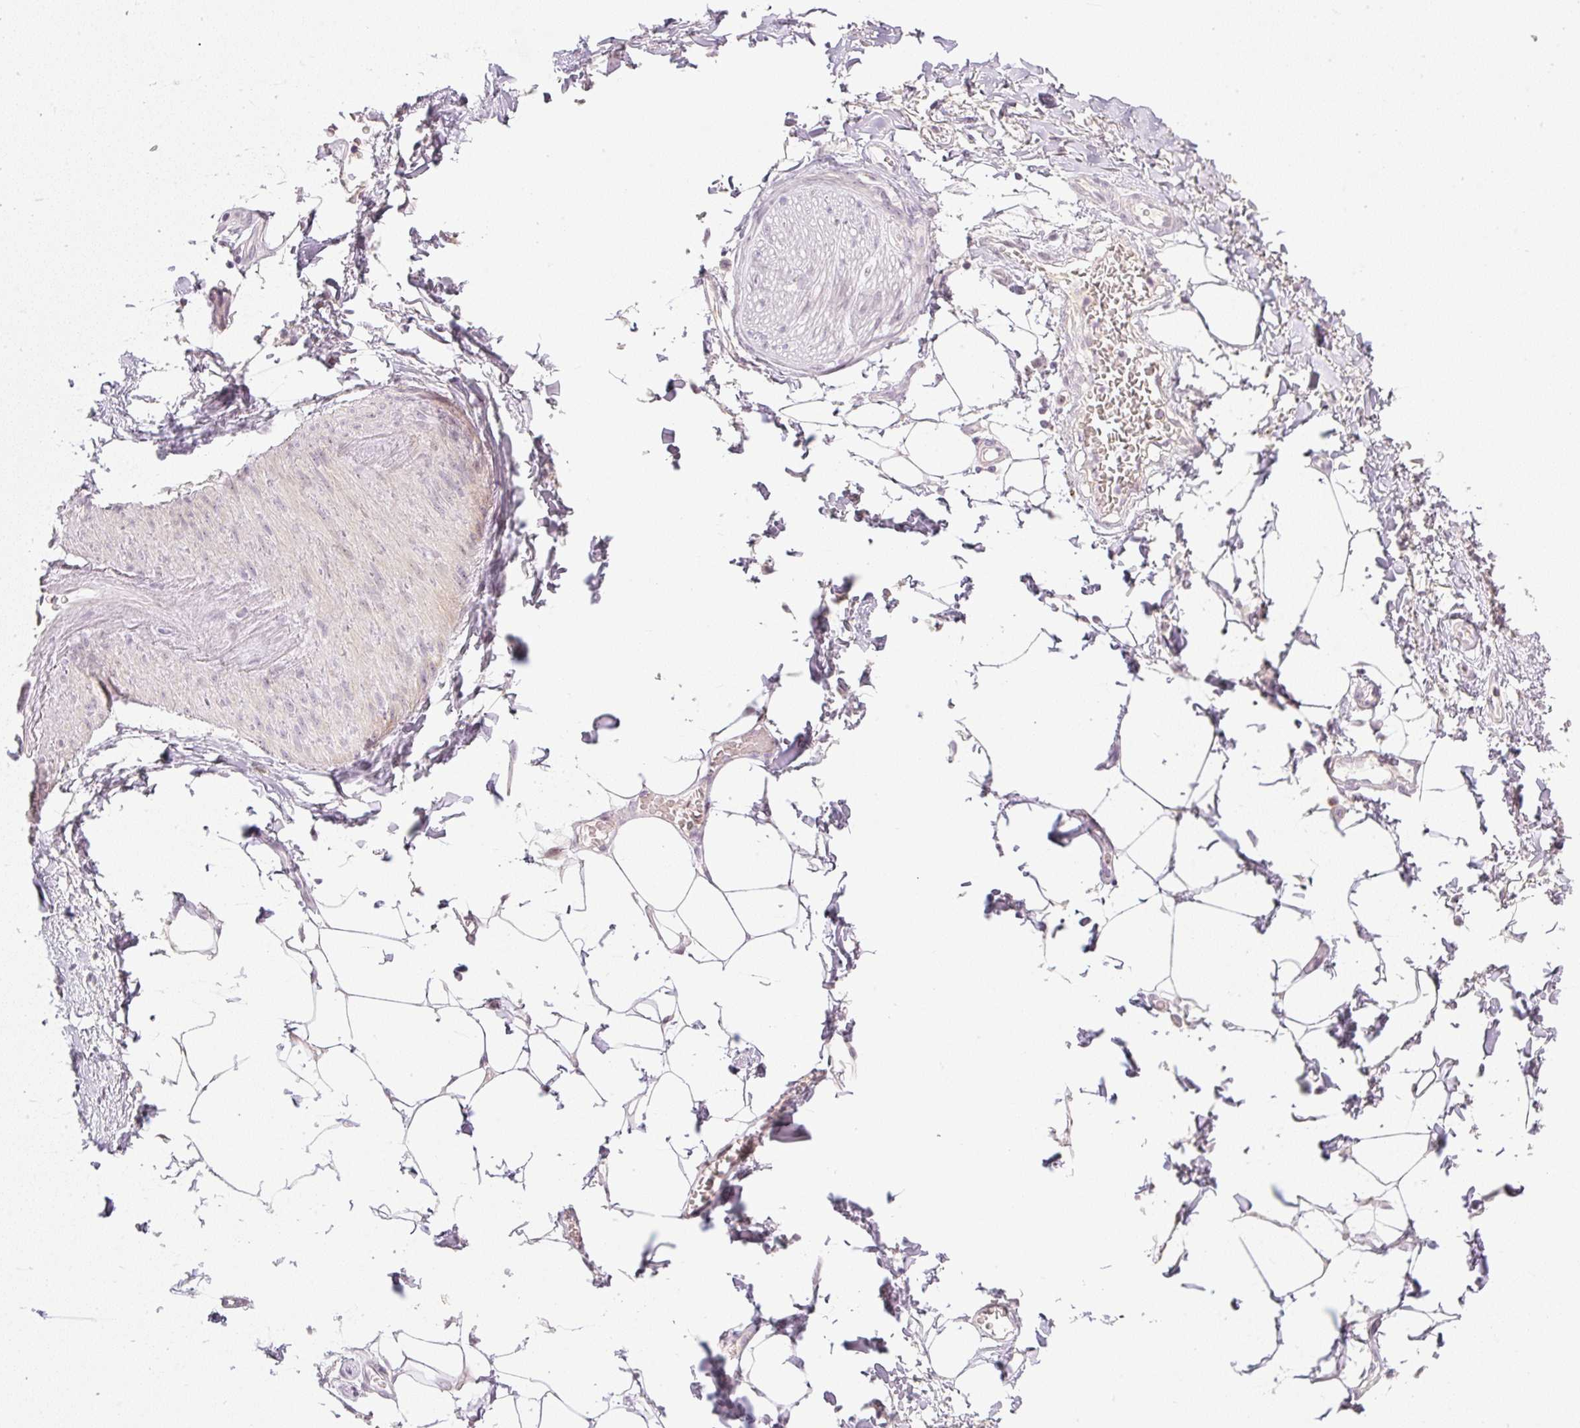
{"staining": {"intensity": "negative", "quantity": "none", "location": "none"}, "tissue": "adipose tissue", "cell_type": "Adipocytes", "image_type": "normal", "snomed": [{"axis": "morphology", "description": "Normal tissue, NOS"}, {"axis": "topography", "description": "Vagina"}, {"axis": "topography", "description": "Peripheral nerve tissue"}], "caption": "Micrograph shows no protein staining in adipocytes of benign adipose tissue. The staining was performed using DAB to visualize the protein expression in brown, while the nuclei were stained in blue with hematoxylin (Magnification: 20x).", "gene": "AAR2", "patient": {"sex": "female", "age": 71}}